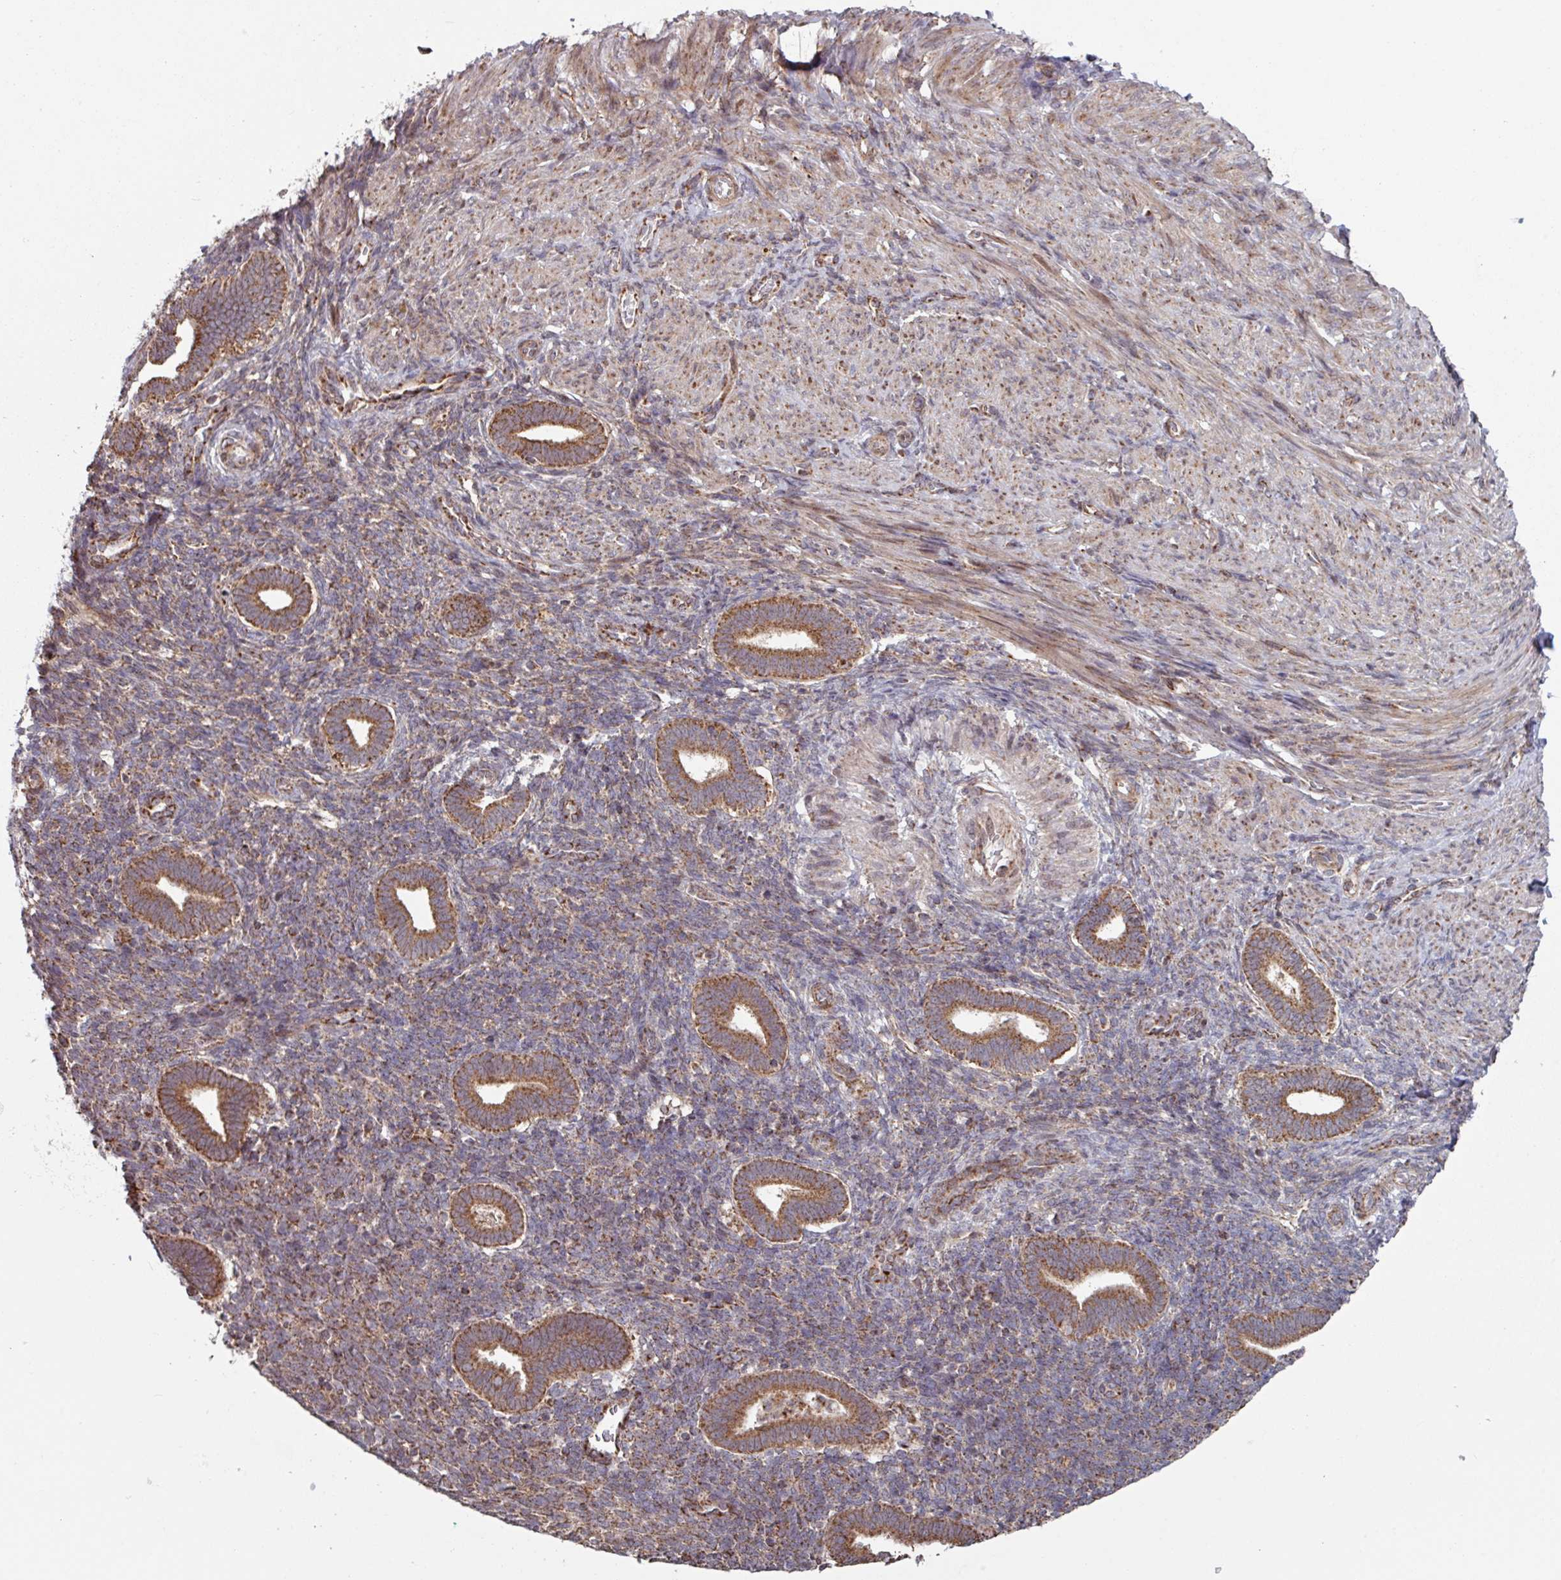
{"staining": {"intensity": "moderate", "quantity": "25%-75%", "location": "cytoplasmic/membranous"}, "tissue": "endometrium", "cell_type": "Cells in endometrial stroma", "image_type": "normal", "snomed": [{"axis": "morphology", "description": "Normal tissue, NOS"}, {"axis": "topography", "description": "Endometrium"}], "caption": "Endometrium stained for a protein (brown) exhibits moderate cytoplasmic/membranous positive positivity in about 25%-75% of cells in endometrial stroma.", "gene": "COX7C", "patient": {"sex": "female", "age": 34}}